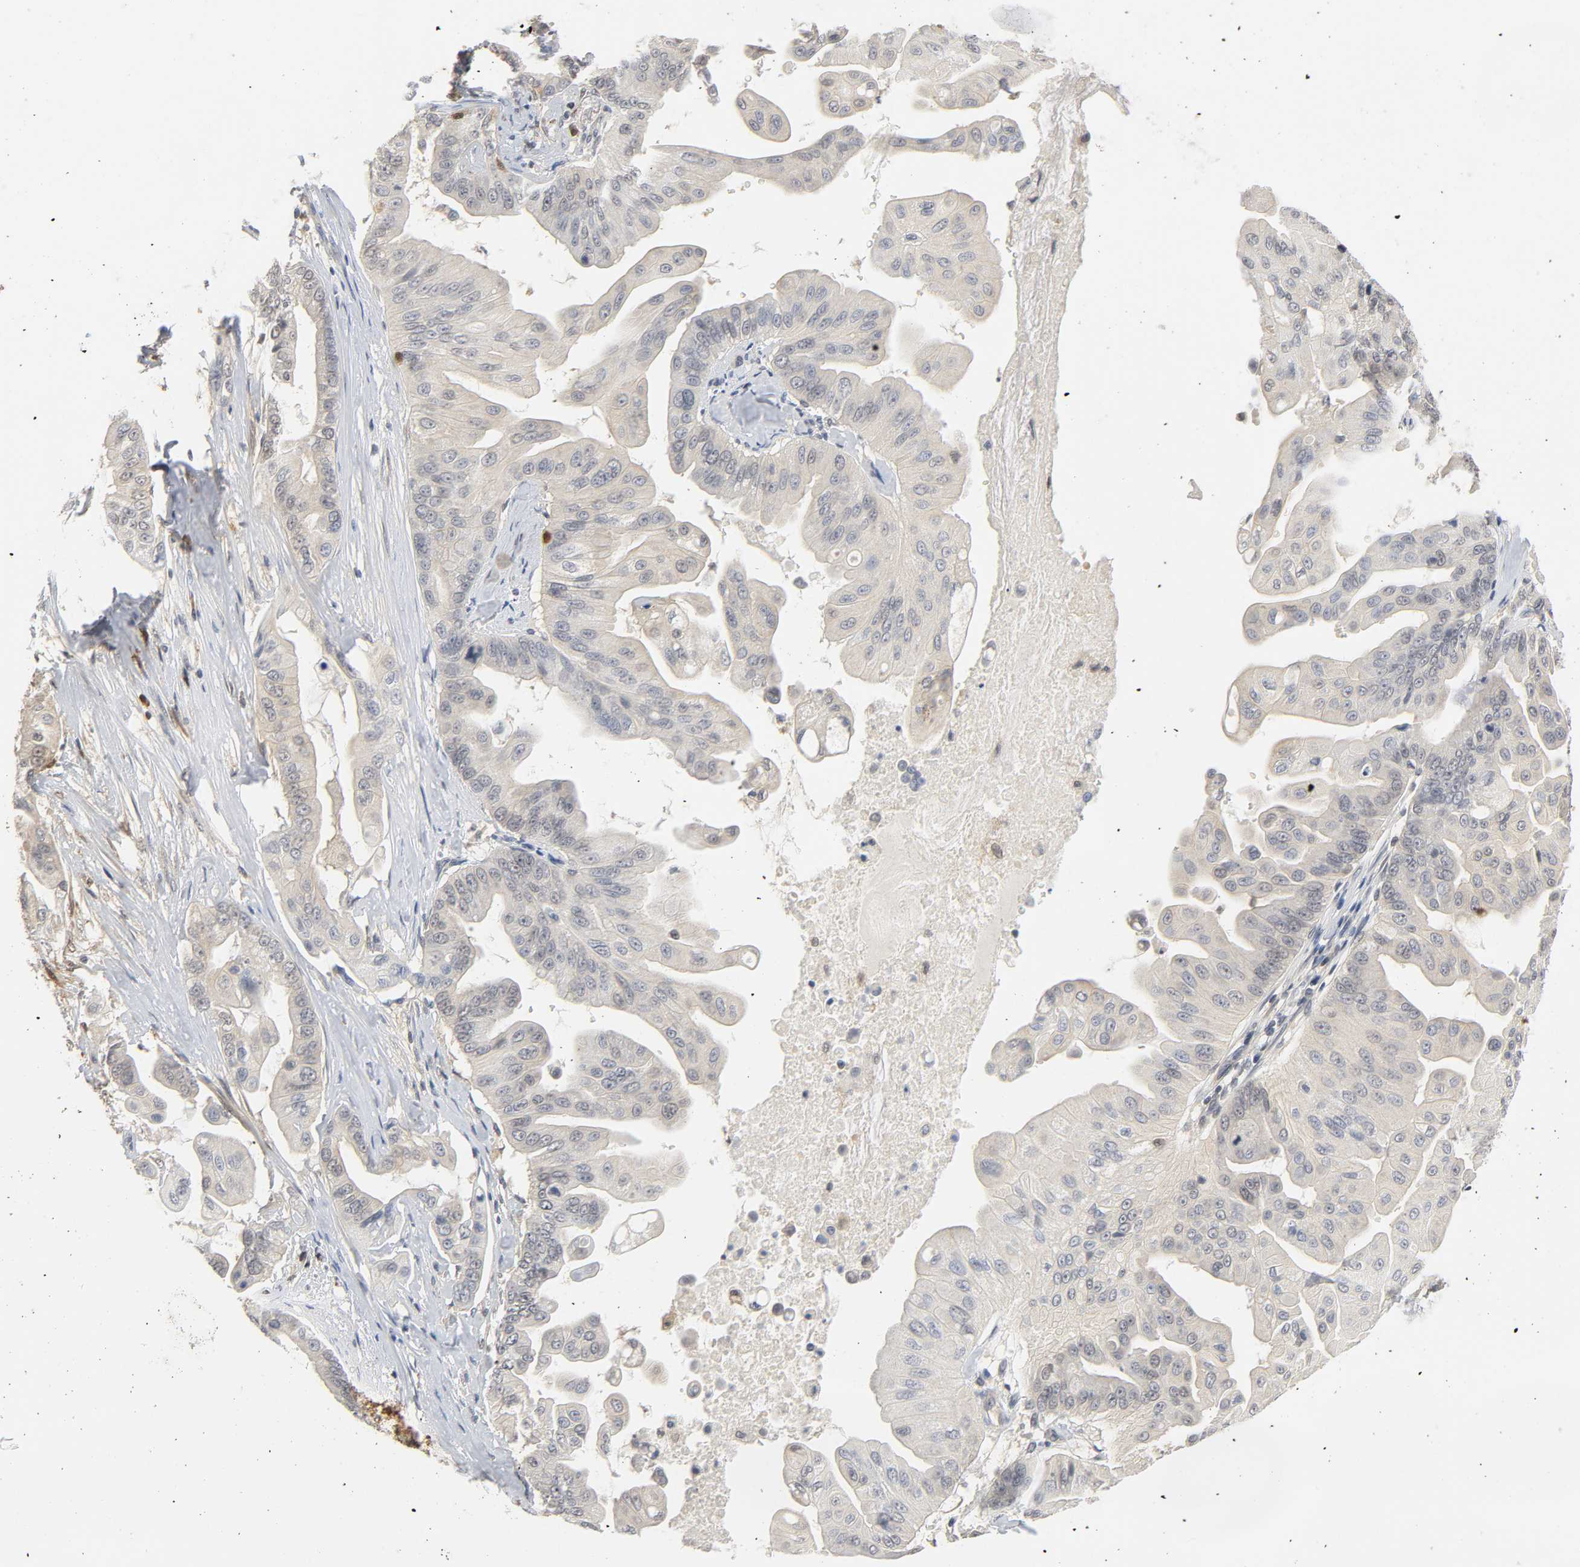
{"staining": {"intensity": "negative", "quantity": "none", "location": "none"}, "tissue": "pancreatic cancer", "cell_type": "Tumor cells", "image_type": "cancer", "snomed": [{"axis": "morphology", "description": "Adenocarcinoma, NOS"}, {"axis": "topography", "description": "Pancreas"}], "caption": "Photomicrograph shows no protein staining in tumor cells of pancreatic cancer (adenocarcinoma) tissue.", "gene": "MIF", "patient": {"sex": "female", "age": 75}}